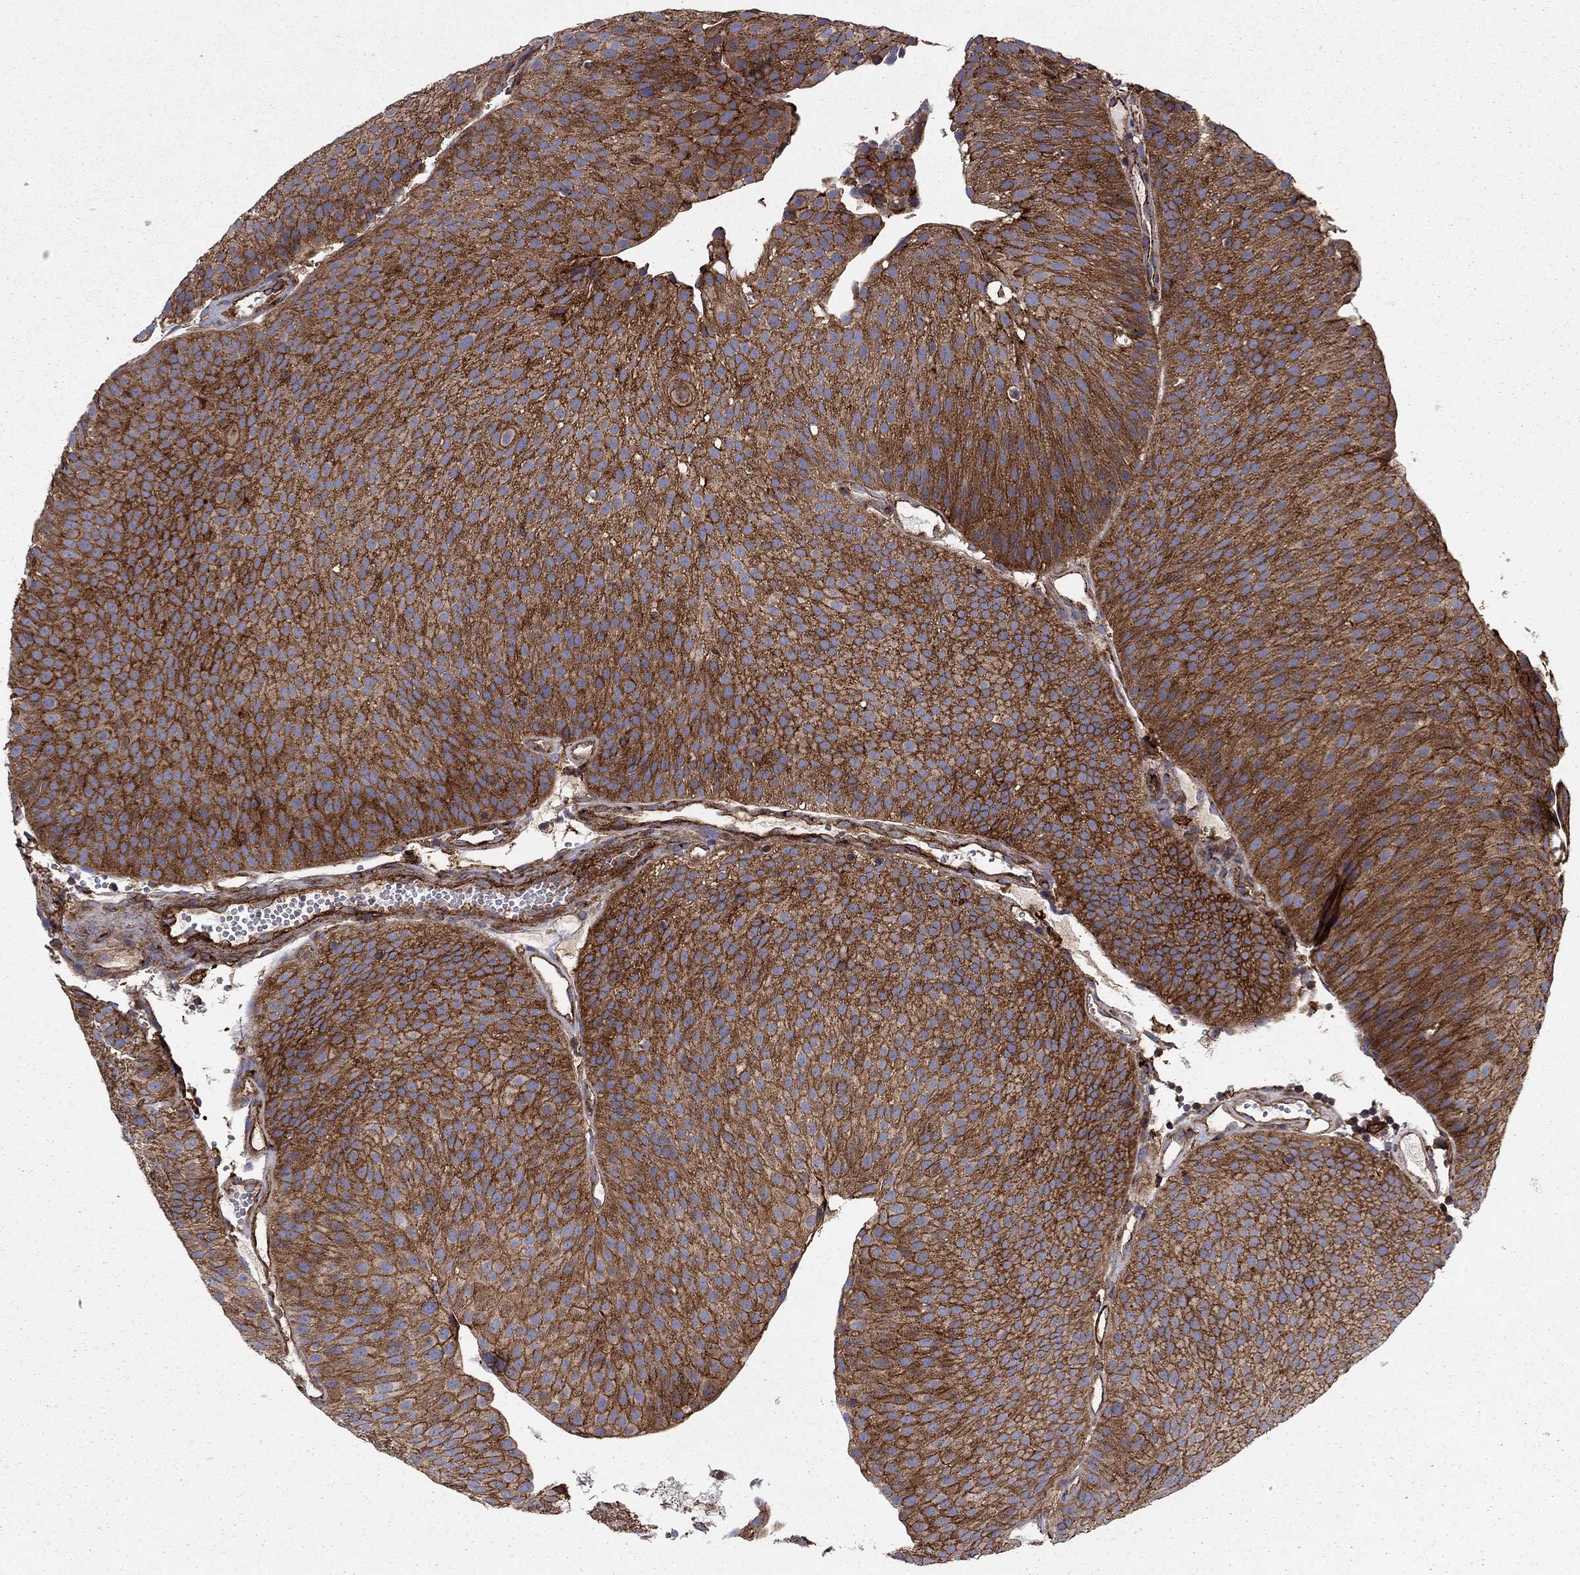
{"staining": {"intensity": "strong", "quantity": ">75%", "location": "cytoplasmic/membranous"}, "tissue": "urothelial cancer", "cell_type": "Tumor cells", "image_type": "cancer", "snomed": [{"axis": "morphology", "description": "Urothelial carcinoma, Low grade"}, {"axis": "topography", "description": "Urinary bladder"}], "caption": "Protein staining demonstrates strong cytoplasmic/membranous staining in approximately >75% of tumor cells in urothelial cancer. (brown staining indicates protein expression, while blue staining denotes nuclei).", "gene": "EHBP1L1", "patient": {"sex": "male", "age": 65}}